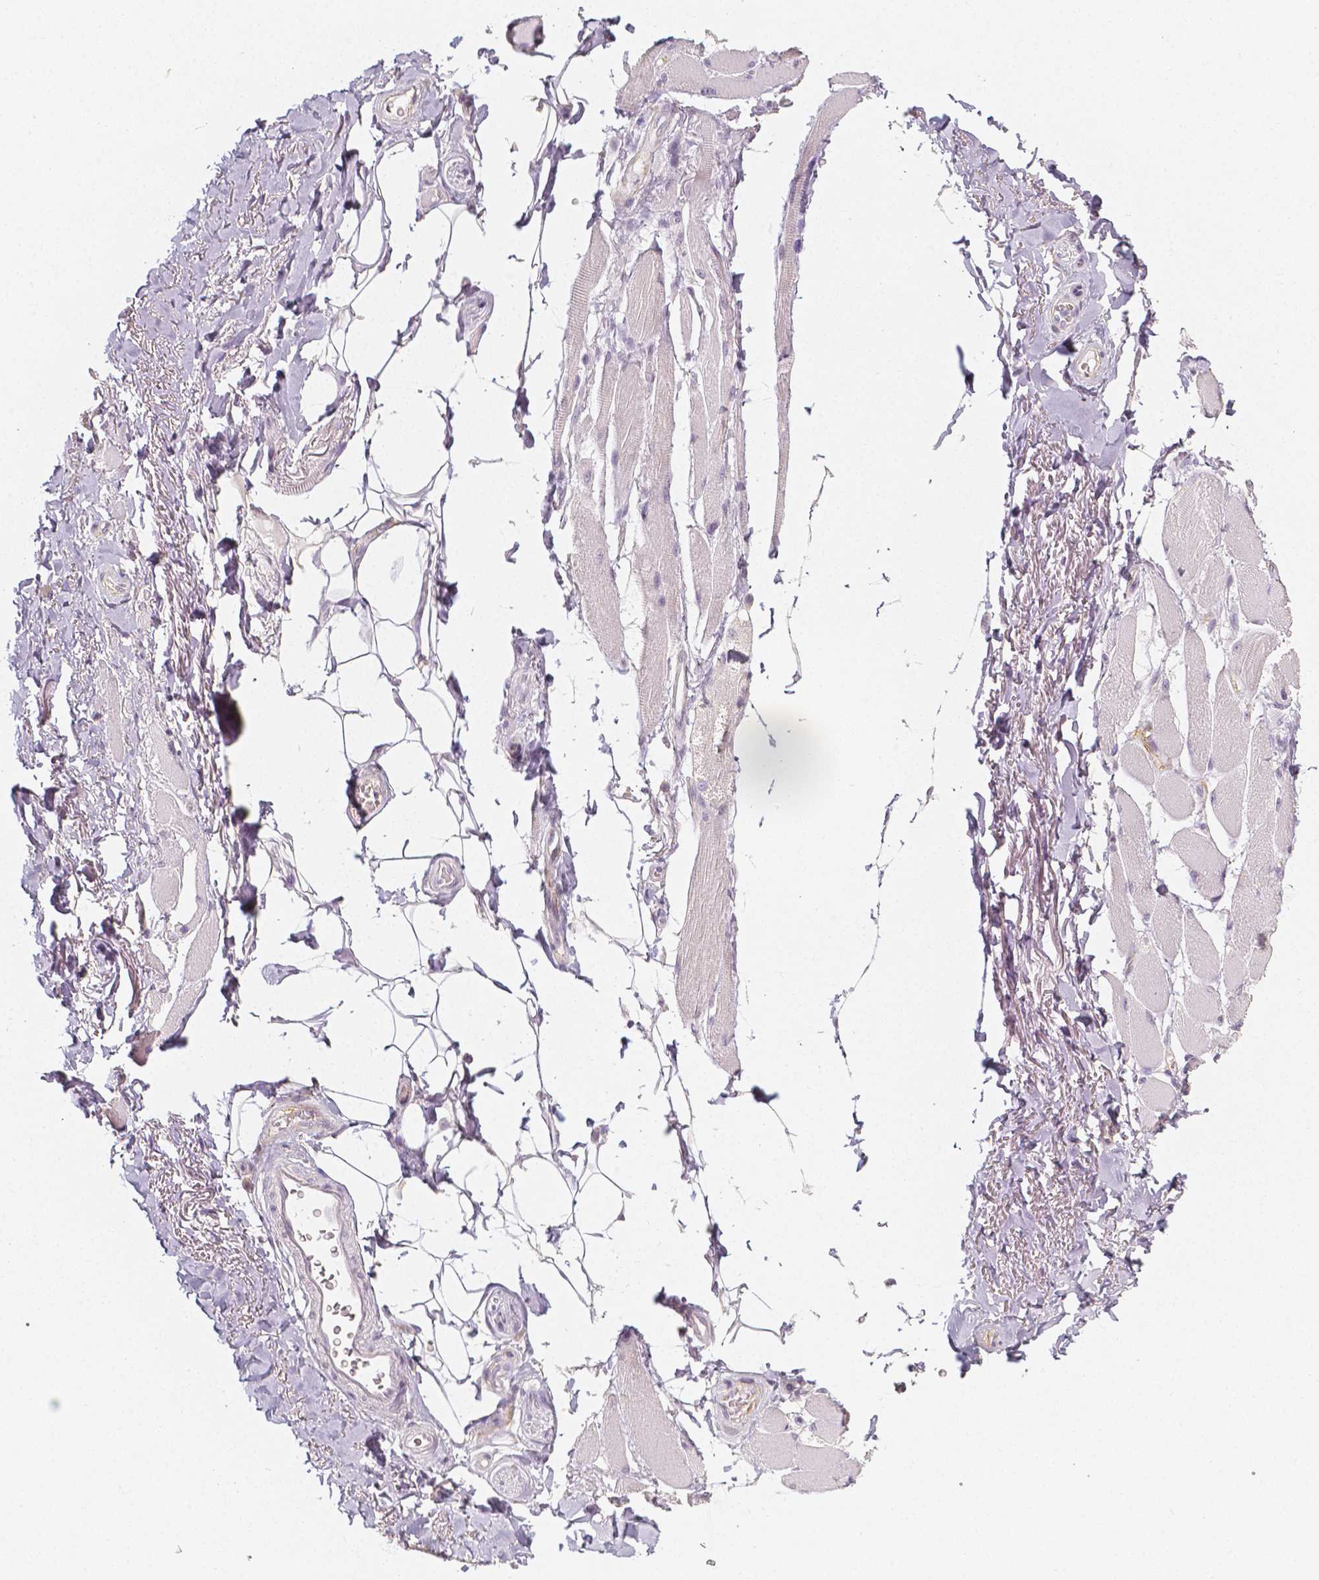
{"staining": {"intensity": "negative", "quantity": "none", "location": "none"}, "tissue": "skeletal muscle", "cell_type": "Myocytes", "image_type": "normal", "snomed": [{"axis": "morphology", "description": "Normal tissue, NOS"}, {"axis": "topography", "description": "Skeletal muscle"}, {"axis": "topography", "description": "Anal"}, {"axis": "topography", "description": "Peripheral nerve tissue"}], "caption": "Myocytes show no significant protein staining in benign skeletal muscle. (DAB (3,3'-diaminobenzidine) immunohistochemistry with hematoxylin counter stain).", "gene": "THY1", "patient": {"sex": "male", "age": 53}}